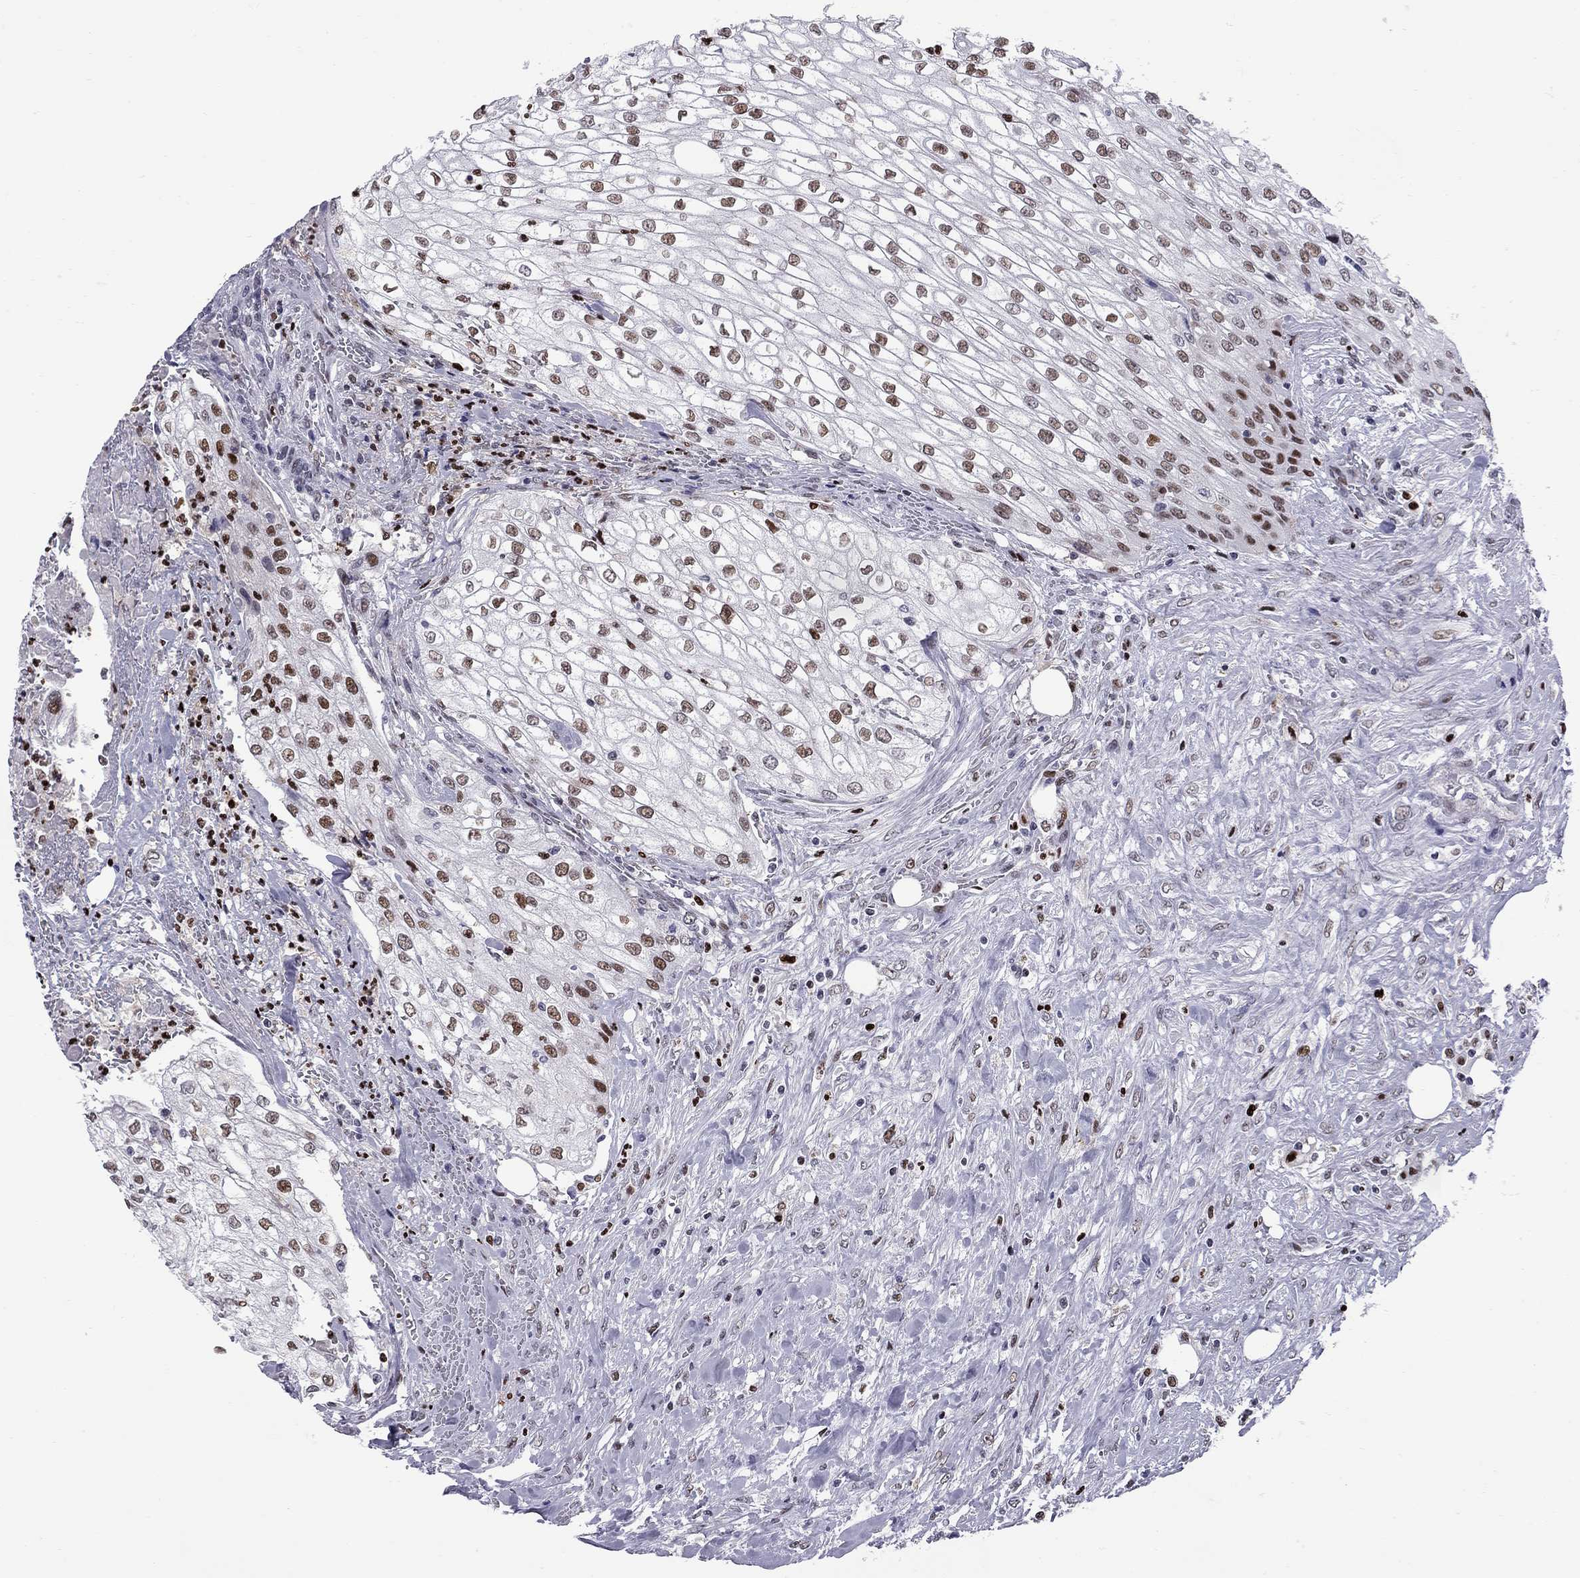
{"staining": {"intensity": "moderate", "quantity": ">75%", "location": "cytoplasmic/membranous,nuclear"}, "tissue": "urothelial cancer", "cell_type": "Tumor cells", "image_type": "cancer", "snomed": [{"axis": "morphology", "description": "Urothelial carcinoma, High grade"}, {"axis": "topography", "description": "Urinary bladder"}], "caption": "Immunohistochemistry (IHC) image of neoplastic tissue: human urothelial cancer stained using immunohistochemistry exhibits medium levels of moderate protein expression localized specifically in the cytoplasmic/membranous and nuclear of tumor cells, appearing as a cytoplasmic/membranous and nuclear brown color.", "gene": "PCGF3", "patient": {"sex": "male", "age": 62}}